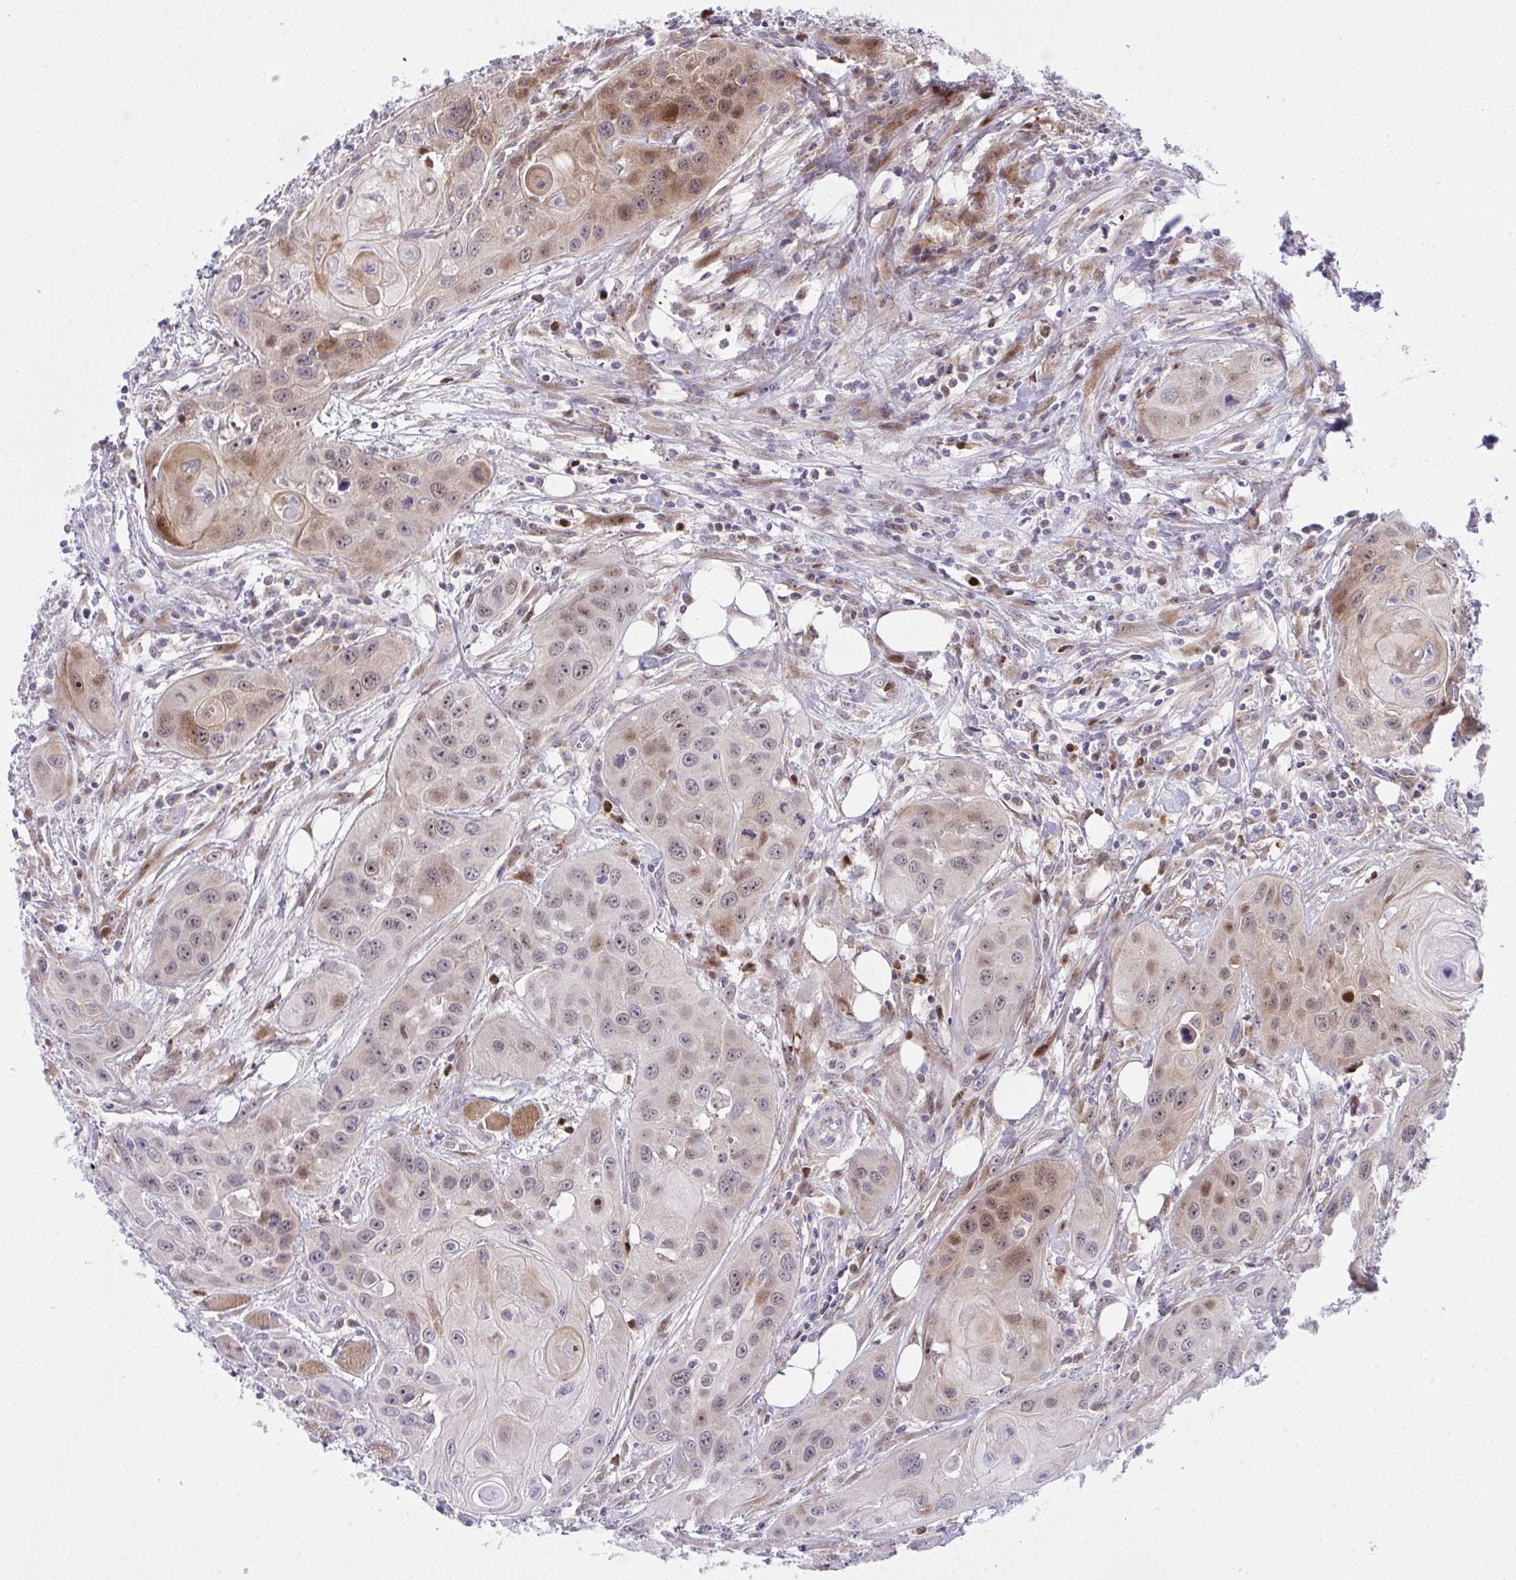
{"staining": {"intensity": "moderate", "quantity": "25%-75%", "location": "cytoplasmic/membranous,nuclear"}, "tissue": "head and neck cancer", "cell_type": "Tumor cells", "image_type": "cancer", "snomed": [{"axis": "morphology", "description": "Squamous cell carcinoma, NOS"}, {"axis": "topography", "description": "Oral tissue"}, {"axis": "topography", "description": "Head-Neck"}], "caption": "Immunohistochemical staining of squamous cell carcinoma (head and neck) displays medium levels of moderate cytoplasmic/membranous and nuclear protein positivity in approximately 25%-75% of tumor cells.", "gene": "ZNF554", "patient": {"sex": "male", "age": 58}}